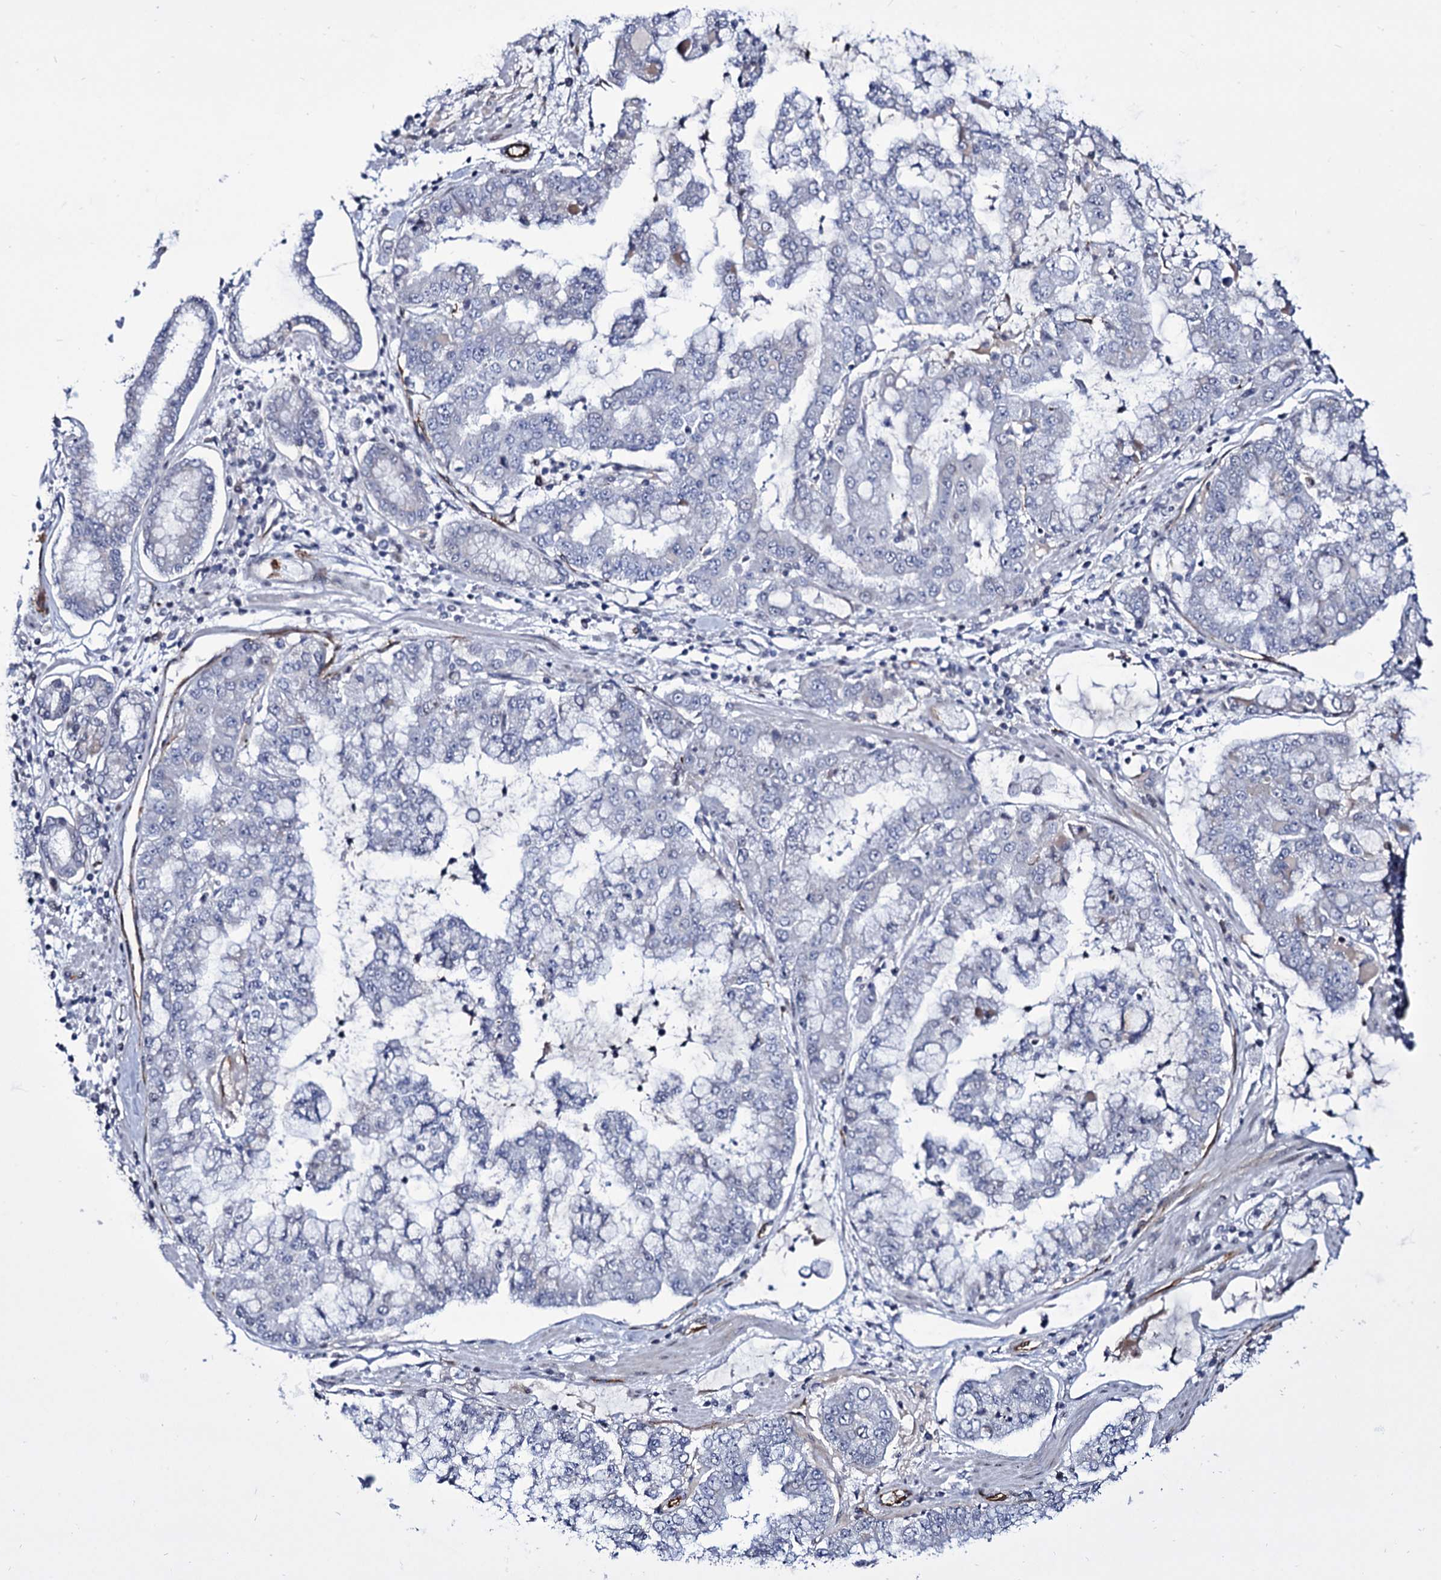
{"staining": {"intensity": "negative", "quantity": "none", "location": "none"}, "tissue": "stomach cancer", "cell_type": "Tumor cells", "image_type": "cancer", "snomed": [{"axis": "morphology", "description": "Adenocarcinoma, NOS"}, {"axis": "topography", "description": "Stomach"}], "caption": "There is no significant expression in tumor cells of stomach cancer.", "gene": "ZC3H12C", "patient": {"sex": "male", "age": 76}}